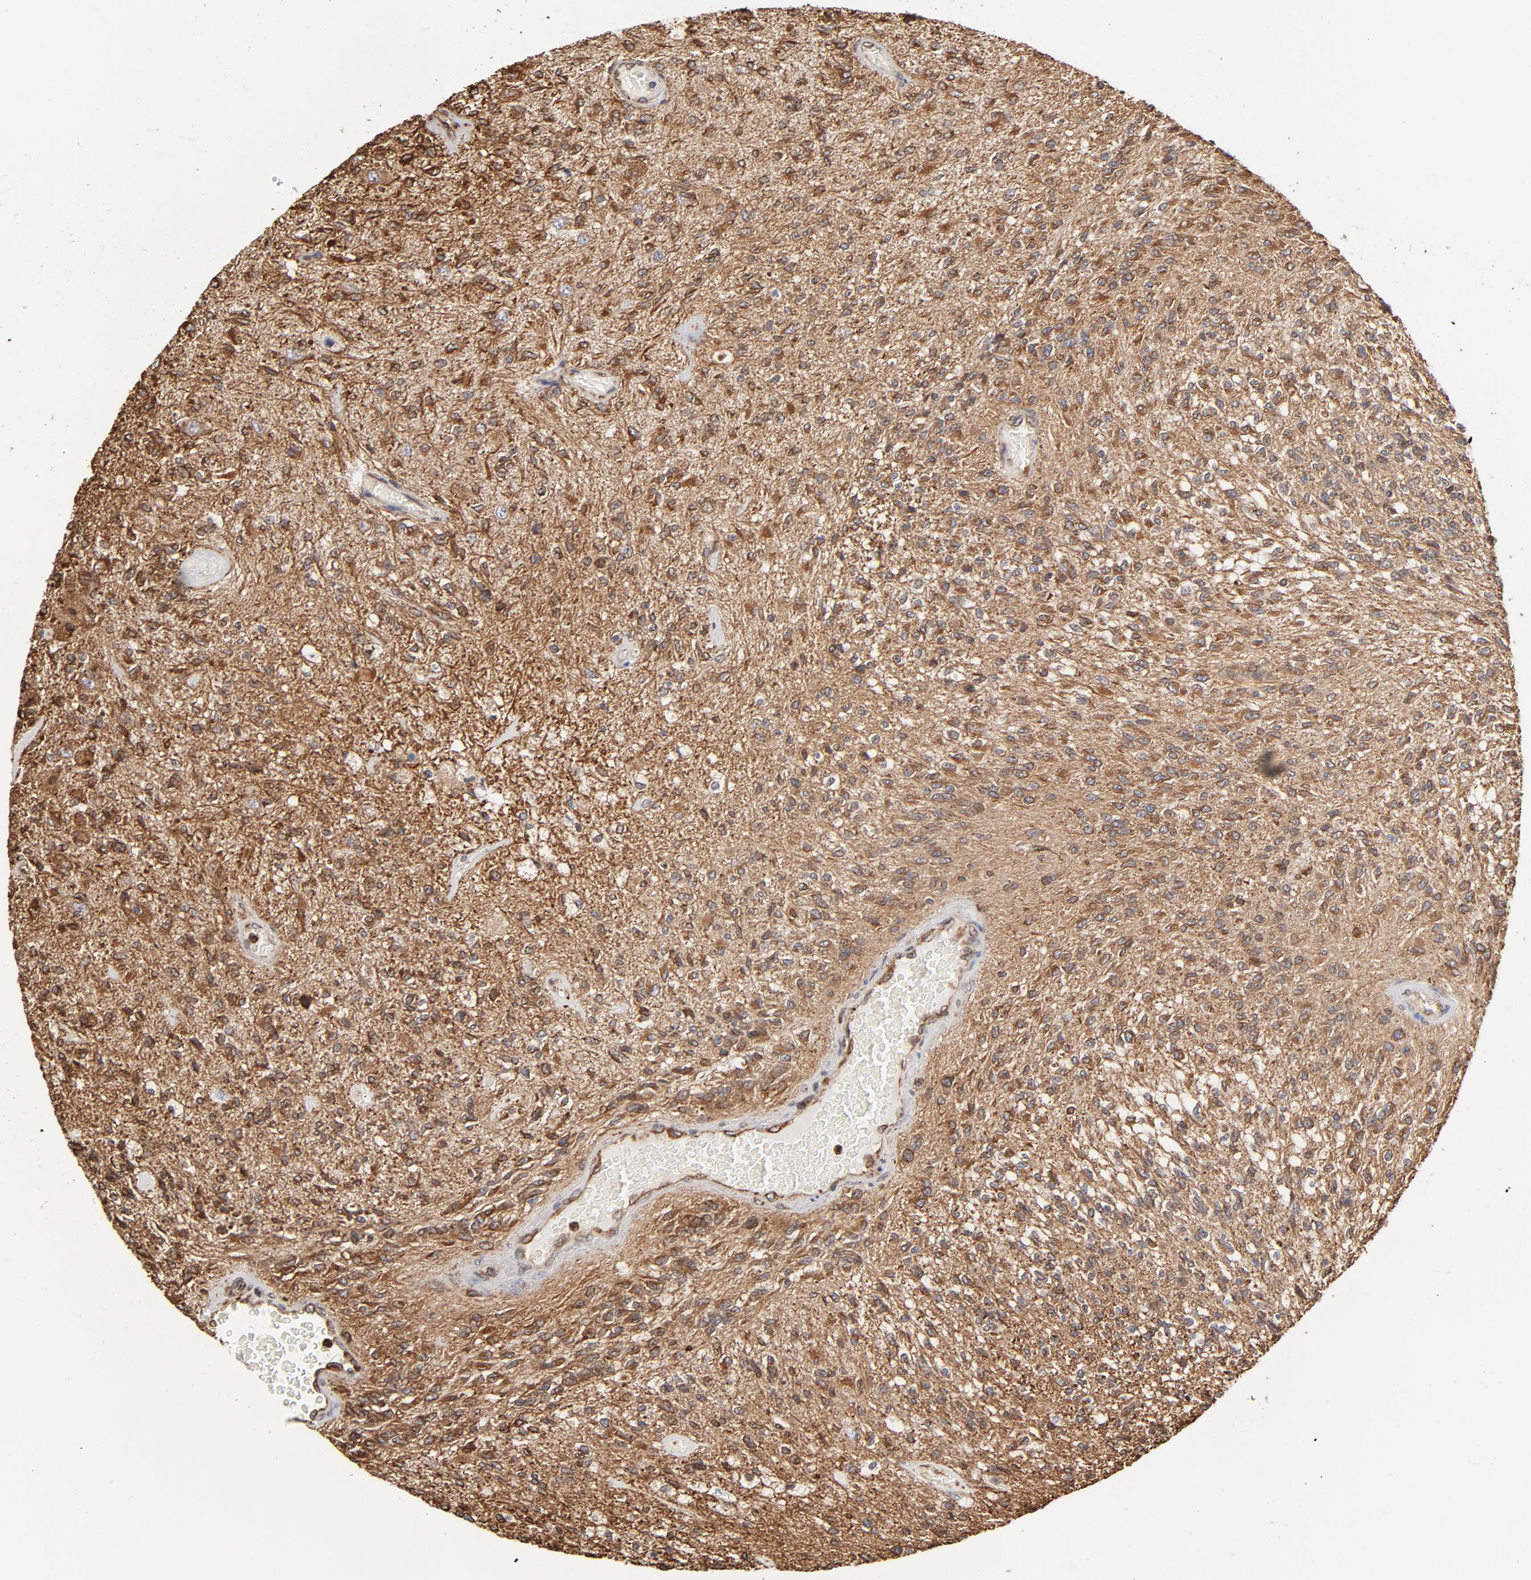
{"staining": {"intensity": "strong", "quantity": ">75%", "location": "cytoplasmic/membranous"}, "tissue": "glioma", "cell_type": "Tumor cells", "image_type": "cancer", "snomed": [{"axis": "morphology", "description": "Normal tissue, NOS"}, {"axis": "morphology", "description": "Glioma, malignant, High grade"}, {"axis": "topography", "description": "Cerebral cortex"}], "caption": "This image shows malignant high-grade glioma stained with IHC to label a protein in brown. The cytoplasmic/membranous of tumor cells show strong positivity for the protein. Nuclei are counter-stained blue.", "gene": "CANX", "patient": {"sex": "male", "age": 77}}